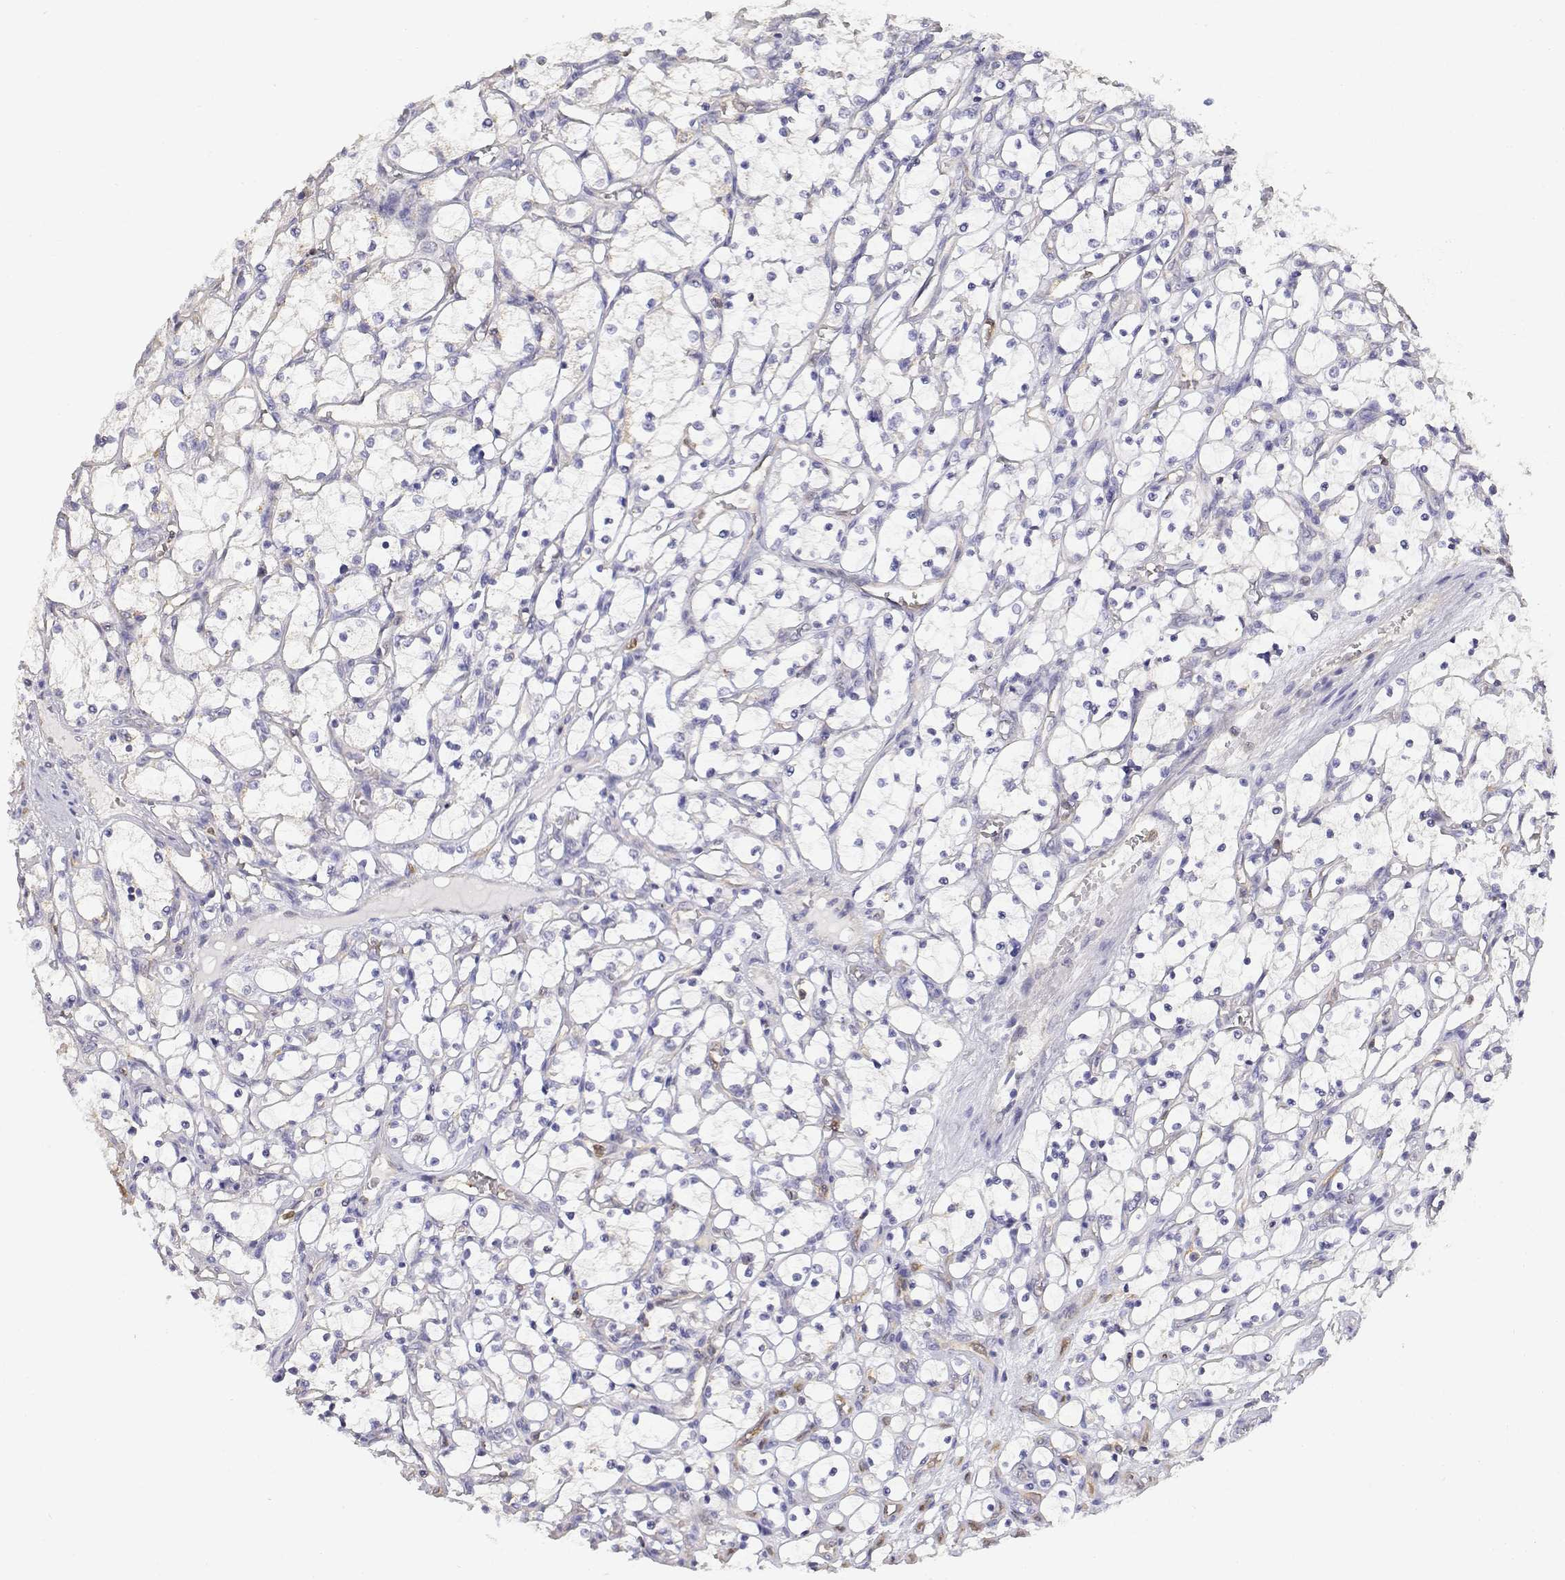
{"staining": {"intensity": "negative", "quantity": "none", "location": "none"}, "tissue": "renal cancer", "cell_type": "Tumor cells", "image_type": "cancer", "snomed": [{"axis": "morphology", "description": "Adenocarcinoma, NOS"}, {"axis": "topography", "description": "Kidney"}], "caption": "Tumor cells show no significant protein expression in adenocarcinoma (renal).", "gene": "ADA", "patient": {"sex": "female", "age": 69}}